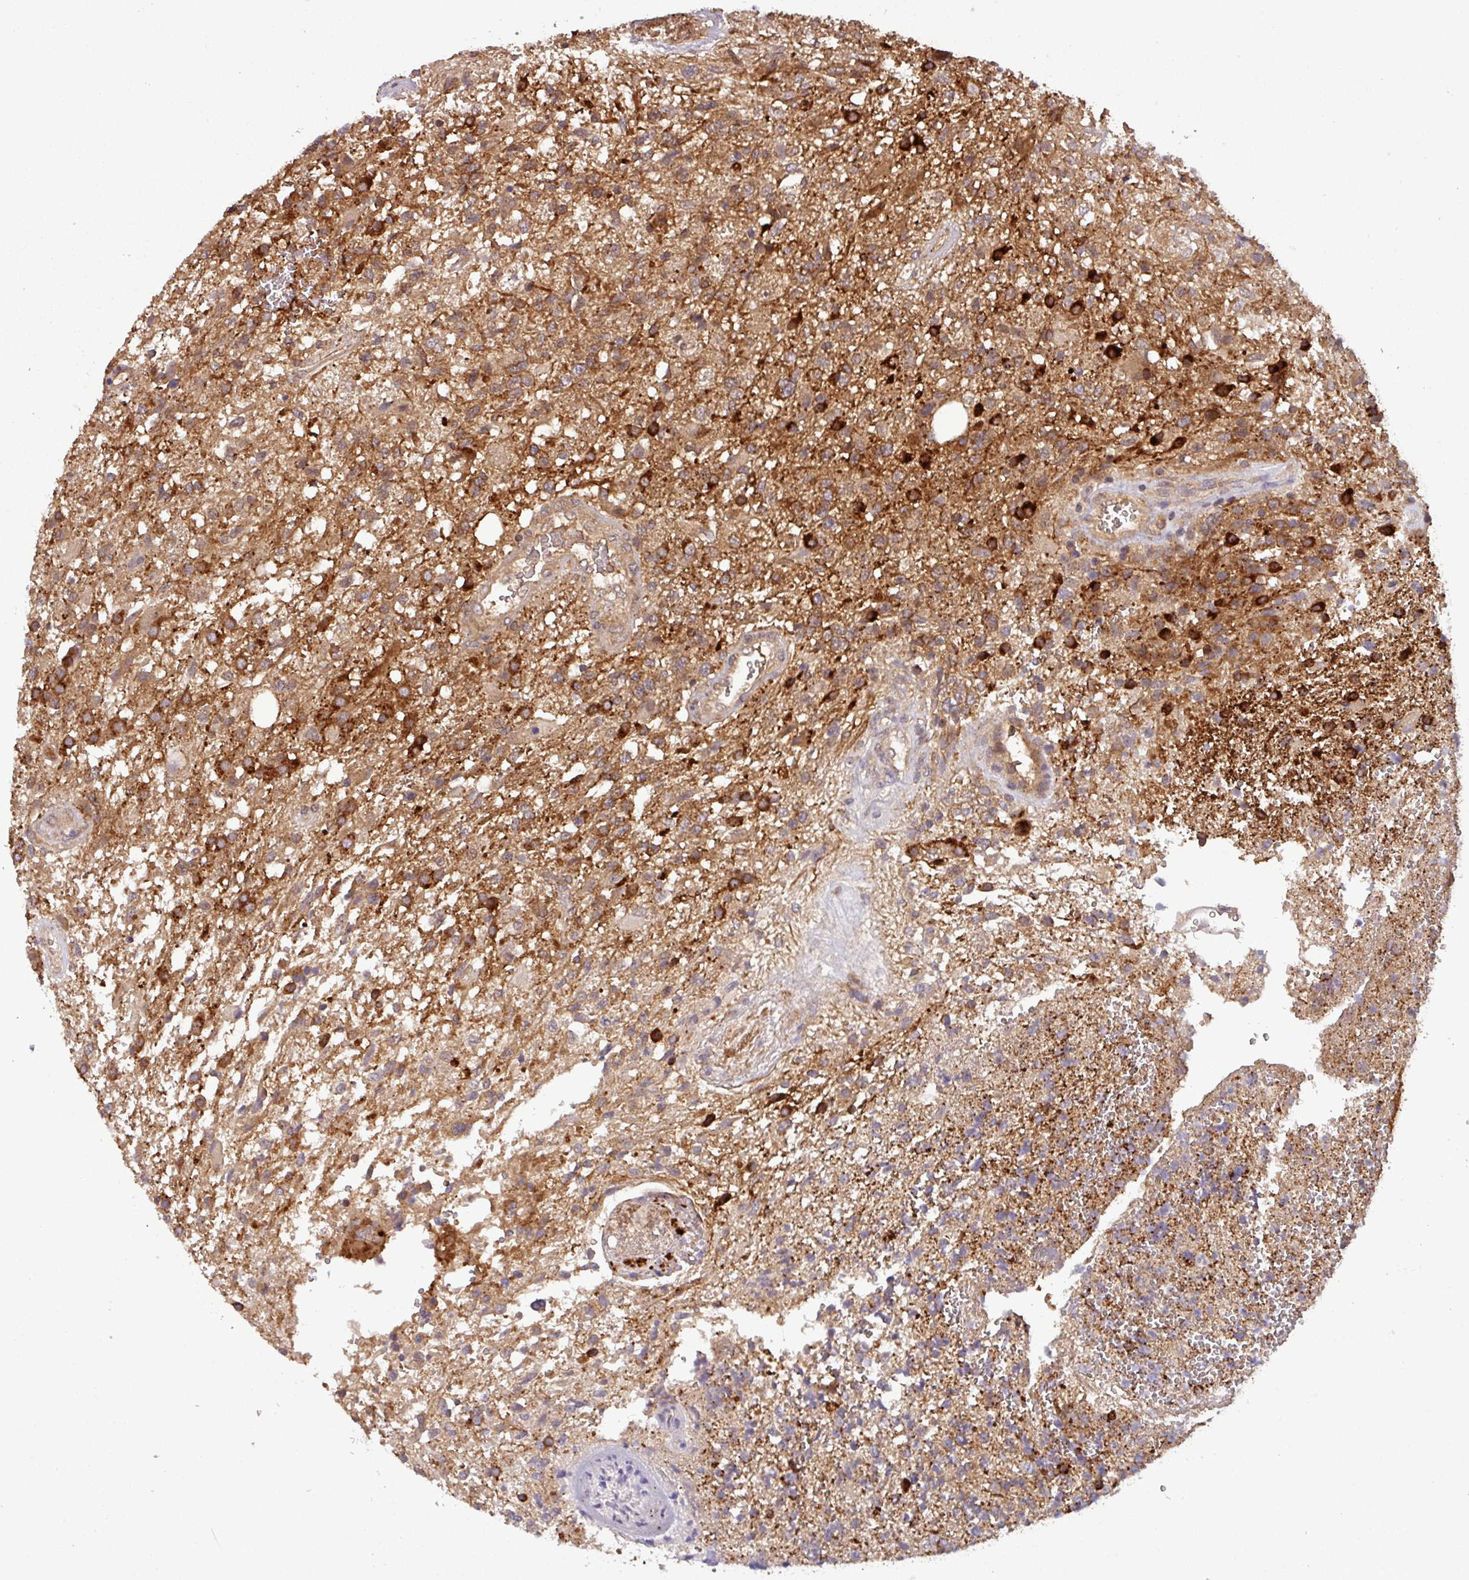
{"staining": {"intensity": "strong", "quantity": ">75%", "location": "cytoplasmic/membranous"}, "tissue": "glioma", "cell_type": "Tumor cells", "image_type": "cancer", "snomed": [{"axis": "morphology", "description": "Glioma, malignant, High grade"}, {"axis": "topography", "description": "Brain"}], "caption": "IHC image of neoplastic tissue: glioma stained using IHC displays high levels of strong protein expression localized specifically in the cytoplasmic/membranous of tumor cells, appearing as a cytoplasmic/membranous brown color.", "gene": "PUS1", "patient": {"sex": "male", "age": 56}}